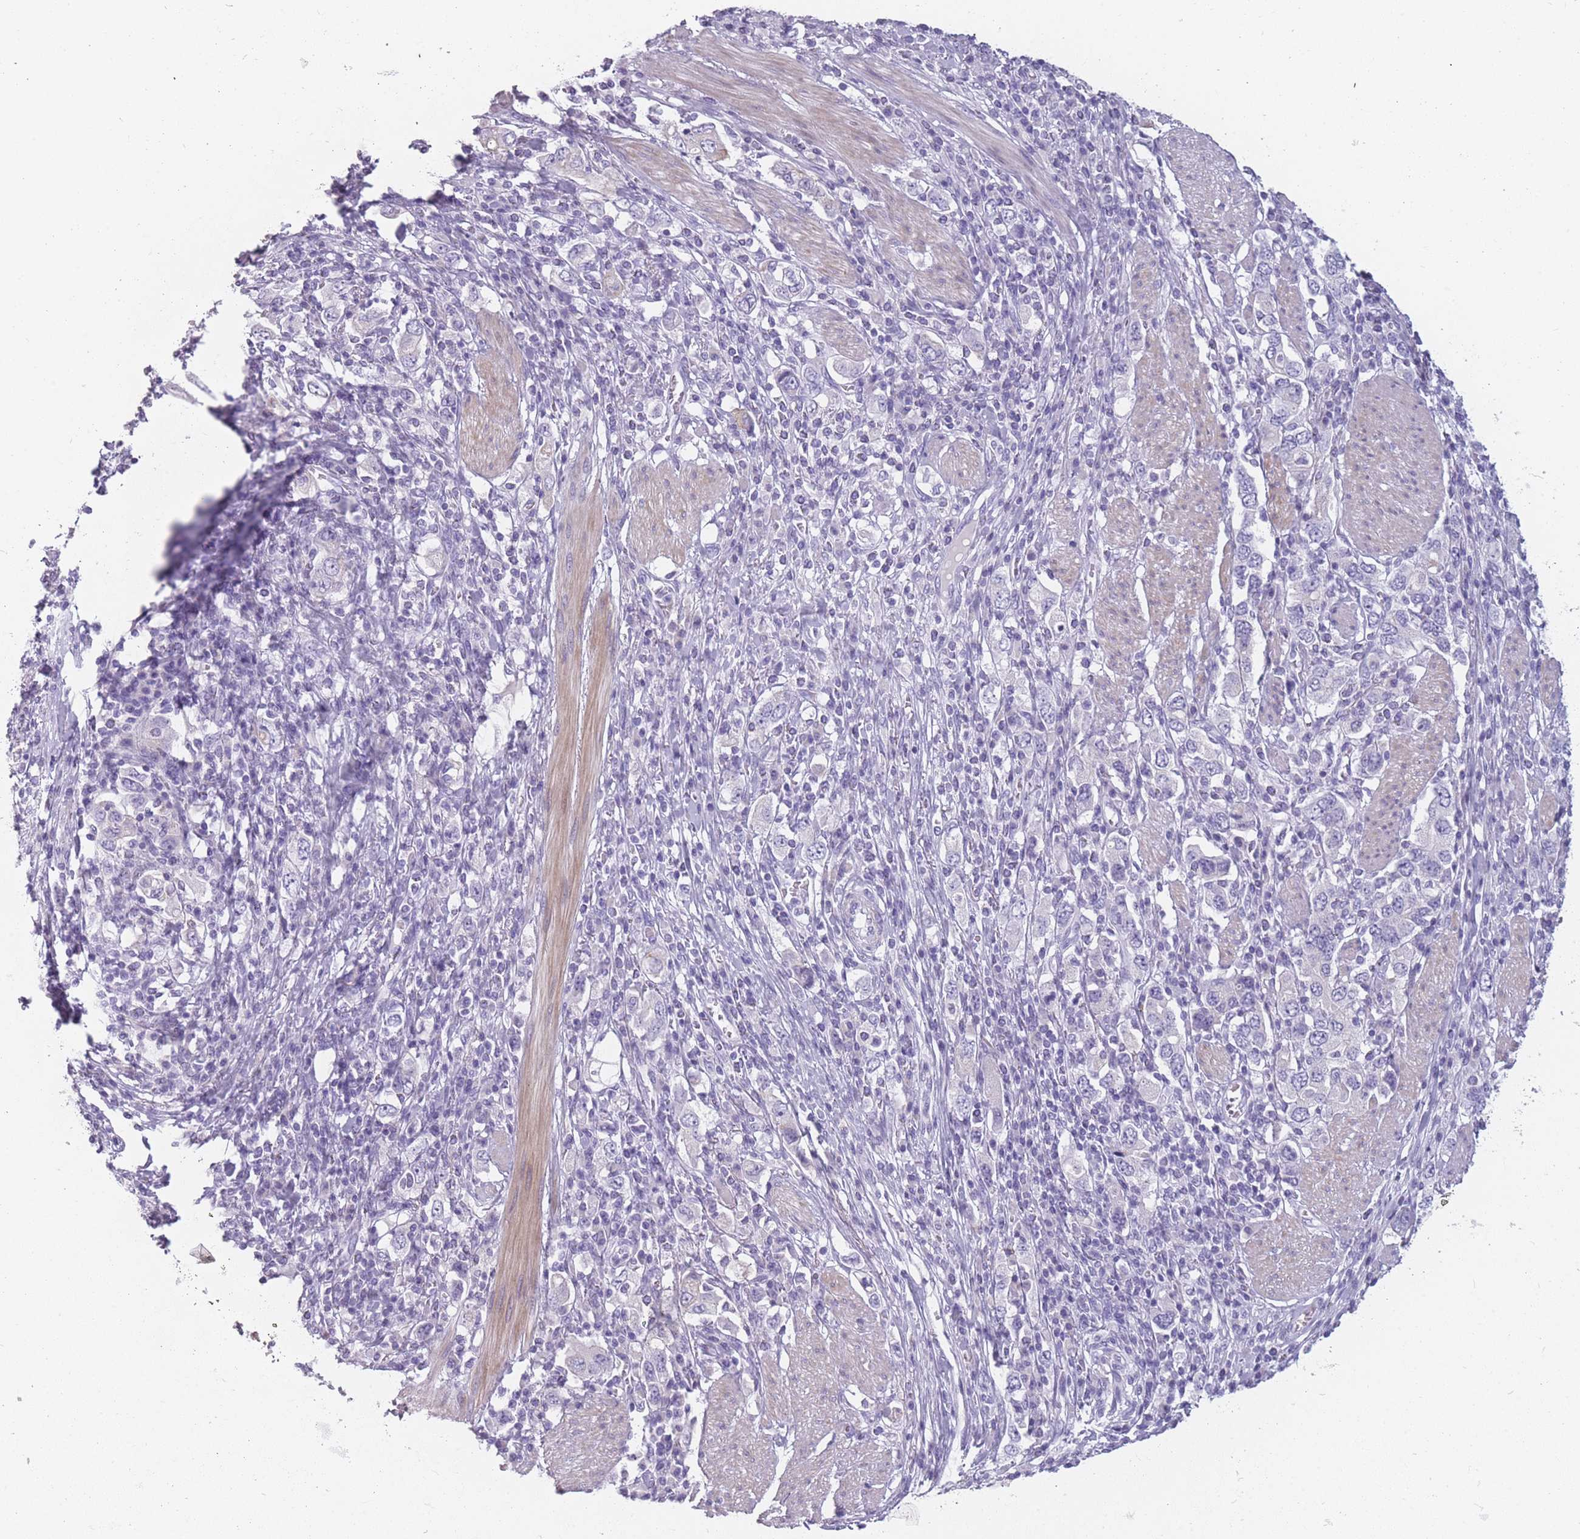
{"staining": {"intensity": "negative", "quantity": "none", "location": "none"}, "tissue": "stomach cancer", "cell_type": "Tumor cells", "image_type": "cancer", "snomed": [{"axis": "morphology", "description": "Adenocarcinoma, NOS"}, {"axis": "topography", "description": "Stomach, upper"}, {"axis": "topography", "description": "Stomach"}], "caption": "IHC photomicrograph of neoplastic tissue: human stomach adenocarcinoma stained with DAB exhibits no significant protein positivity in tumor cells.", "gene": "PPFIA3", "patient": {"sex": "male", "age": 62}}